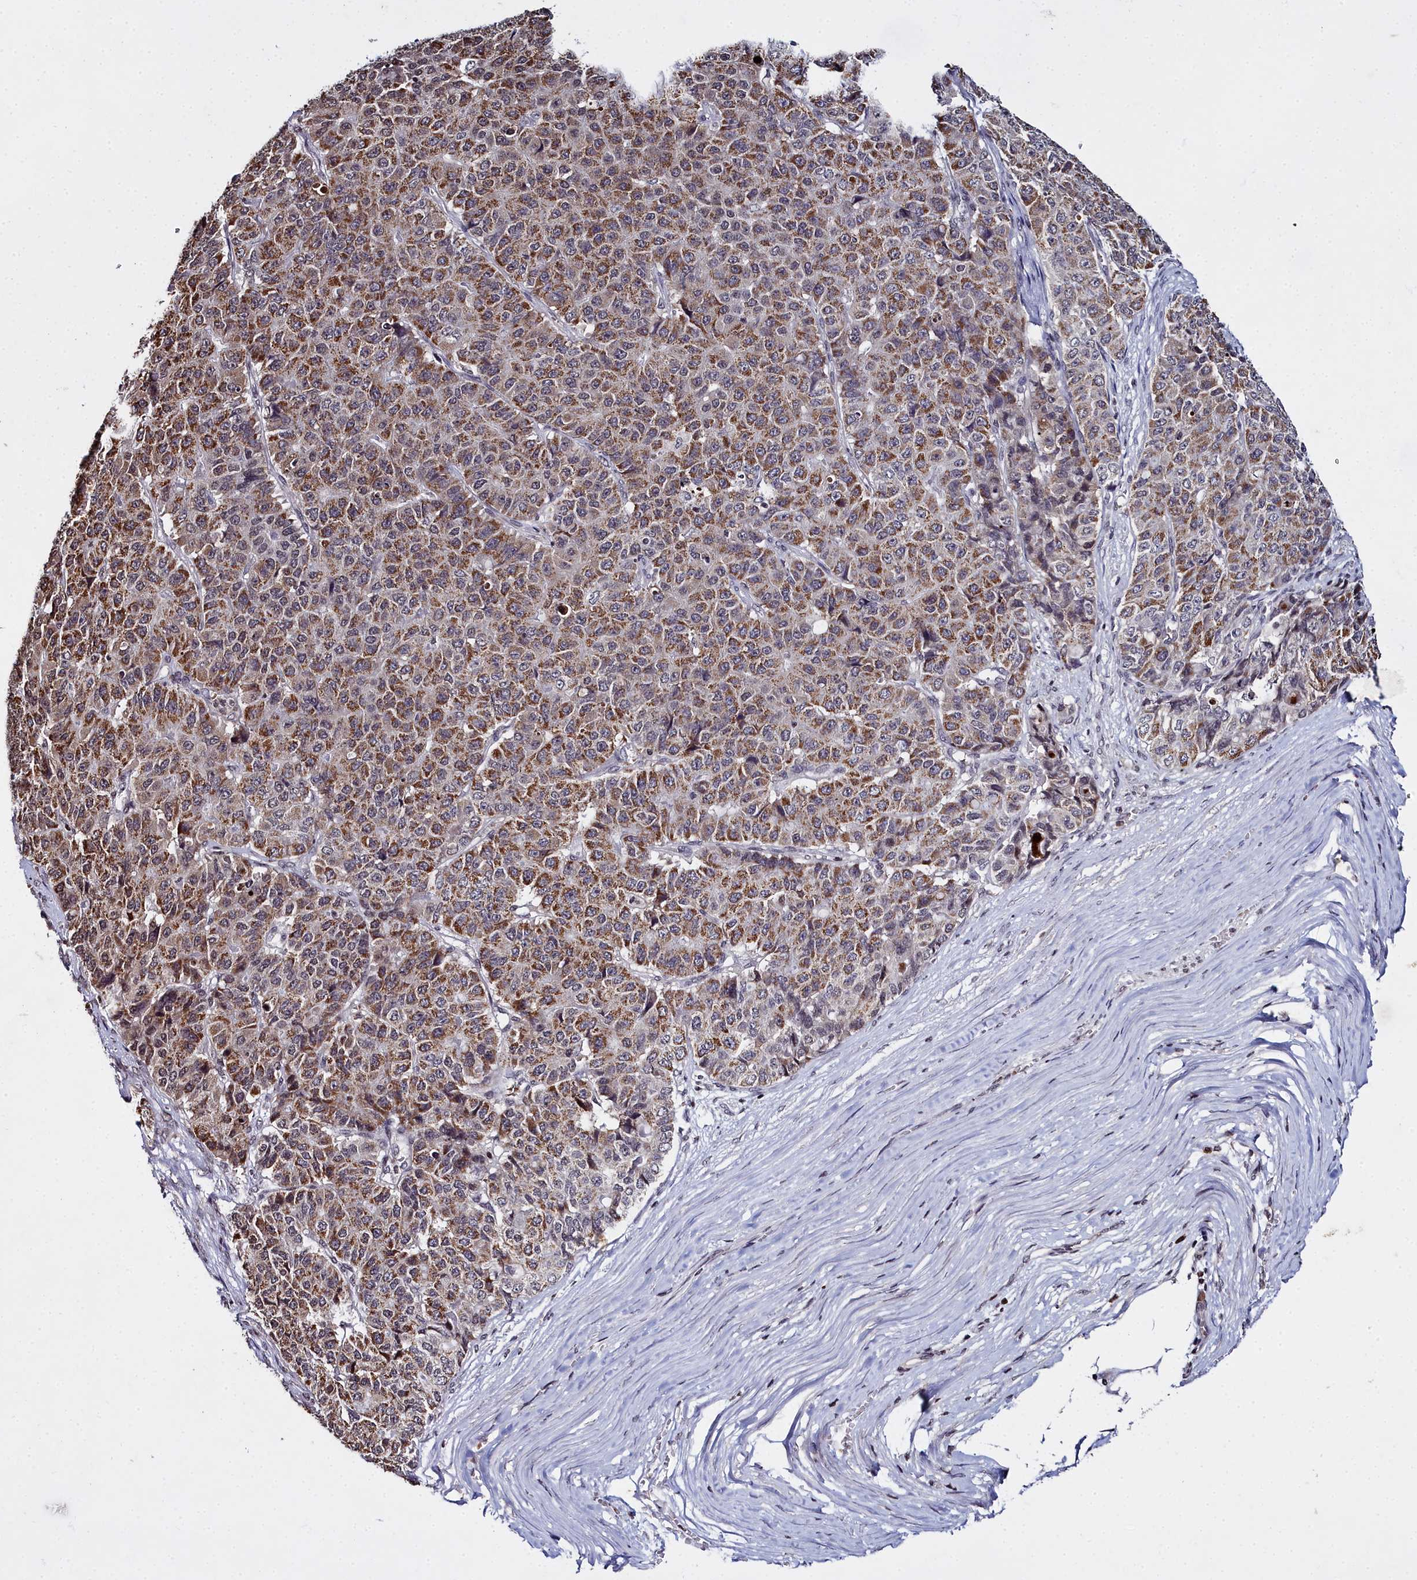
{"staining": {"intensity": "moderate", "quantity": ">75%", "location": "cytoplasmic/membranous"}, "tissue": "pancreatic cancer", "cell_type": "Tumor cells", "image_type": "cancer", "snomed": [{"axis": "morphology", "description": "Adenocarcinoma, NOS"}, {"axis": "topography", "description": "Pancreas"}], "caption": "IHC of human pancreatic cancer reveals medium levels of moderate cytoplasmic/membranous positivity in about >75% of tumor cells.", "gene": "FZD4", "patient": {"sex": "male", "age": 50}}